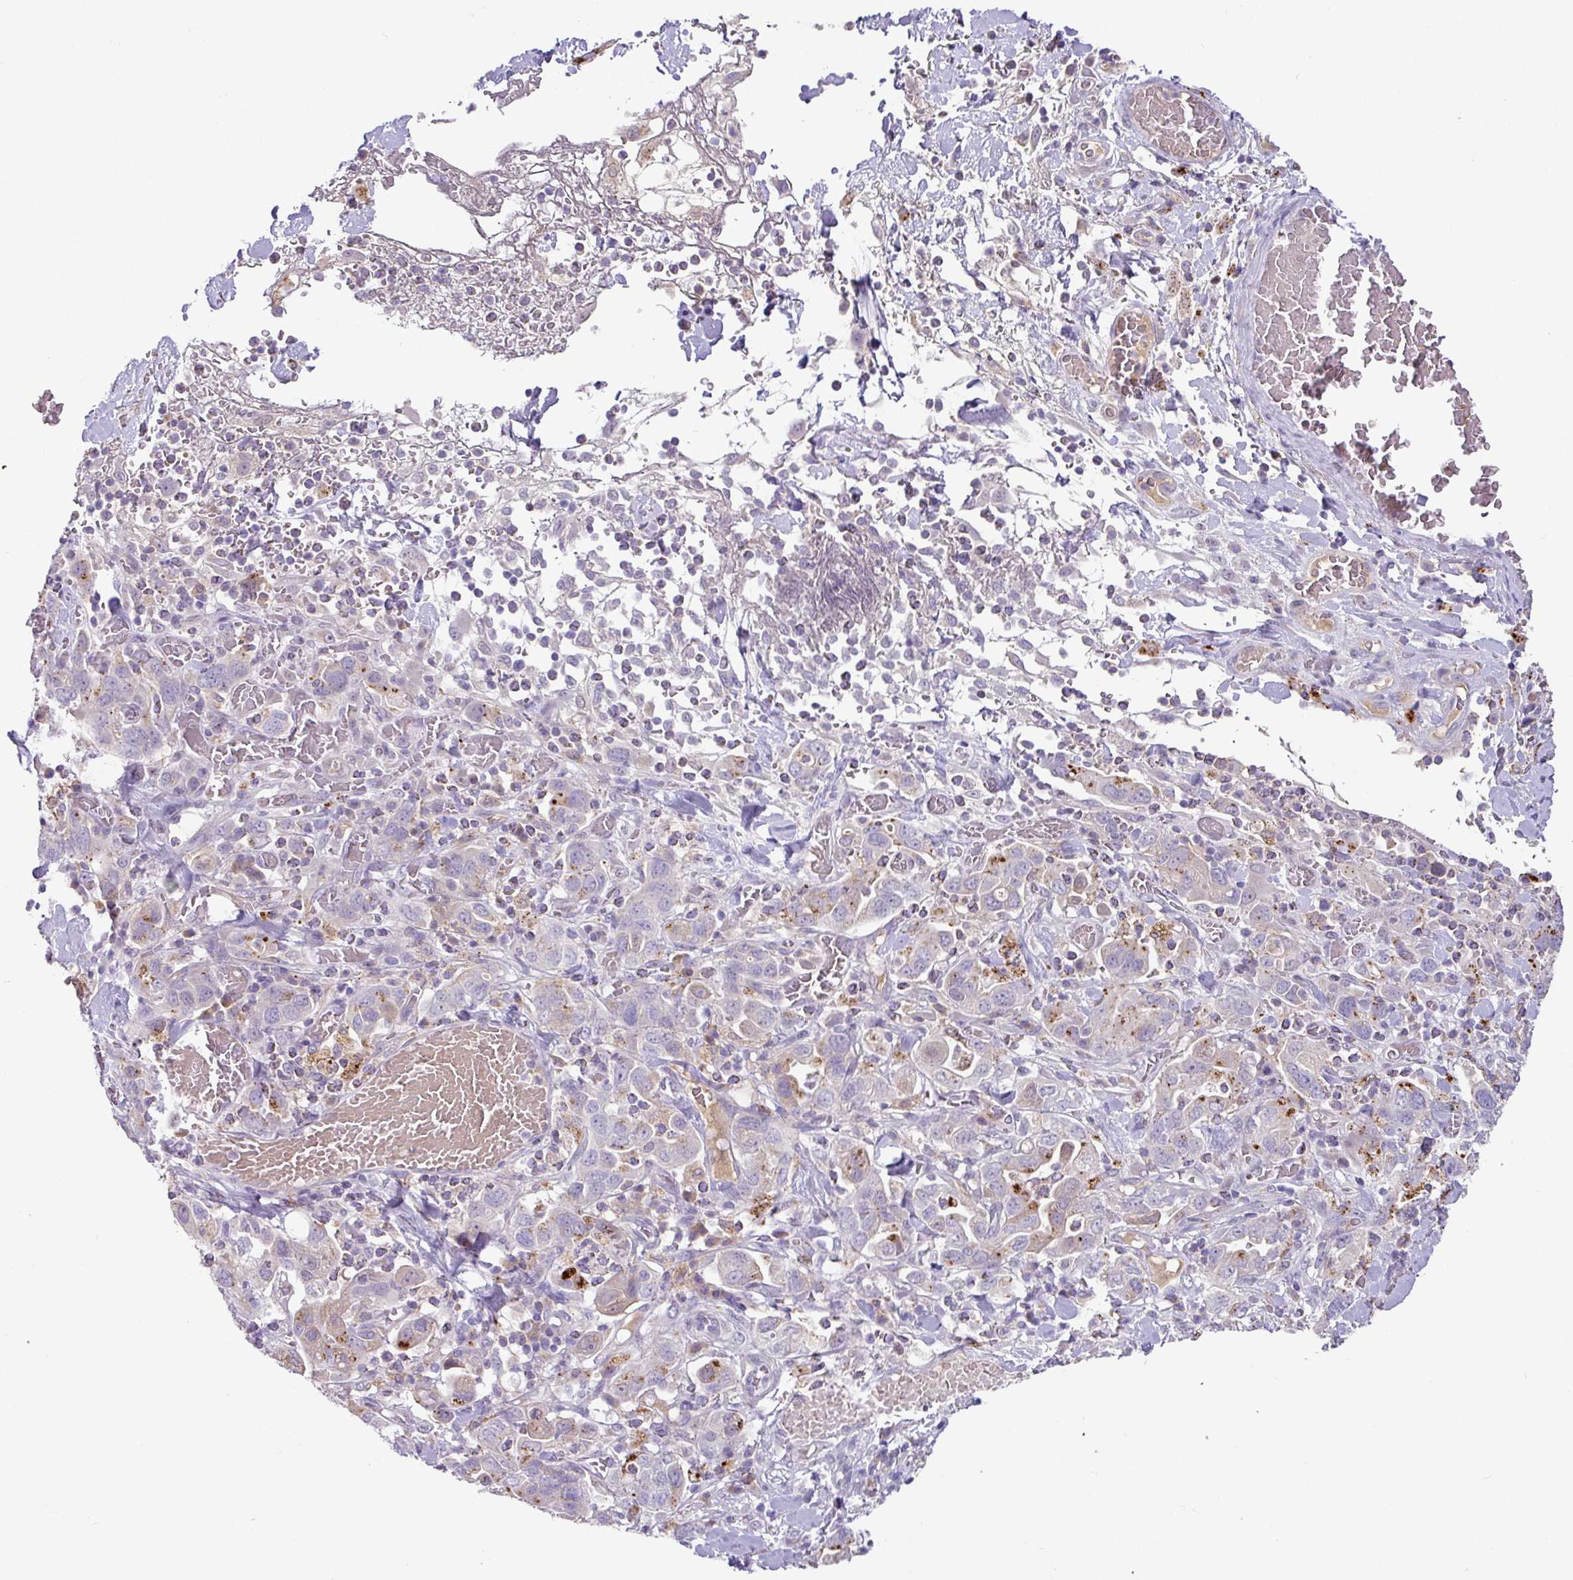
{"staining": {"intensity": "moderate", "quantity": "<25%", "location": "cytoplasmic/membranous"}, "tissue": "stomach cancer", "cell_type": "Tumor cells", "image_type": "cancer", "snomed": [{"axis": "morphology", "description": "Adenocarcinoma, NOS"}, {"axis": "topography", "description": "Stomach, upper"}, {"axis": "topography", "description": "Stomach"}], "caption": "Brown immunohistochemical staining in stomach cancer (adenocarcinoma) demonstrates moderate cytoplasmic/membranous staining in about <25% of tumor cells. Nuclei are stained in blue.", "gene": "PLEKHH3", "patient": {"sex": "male", "age": 62}}